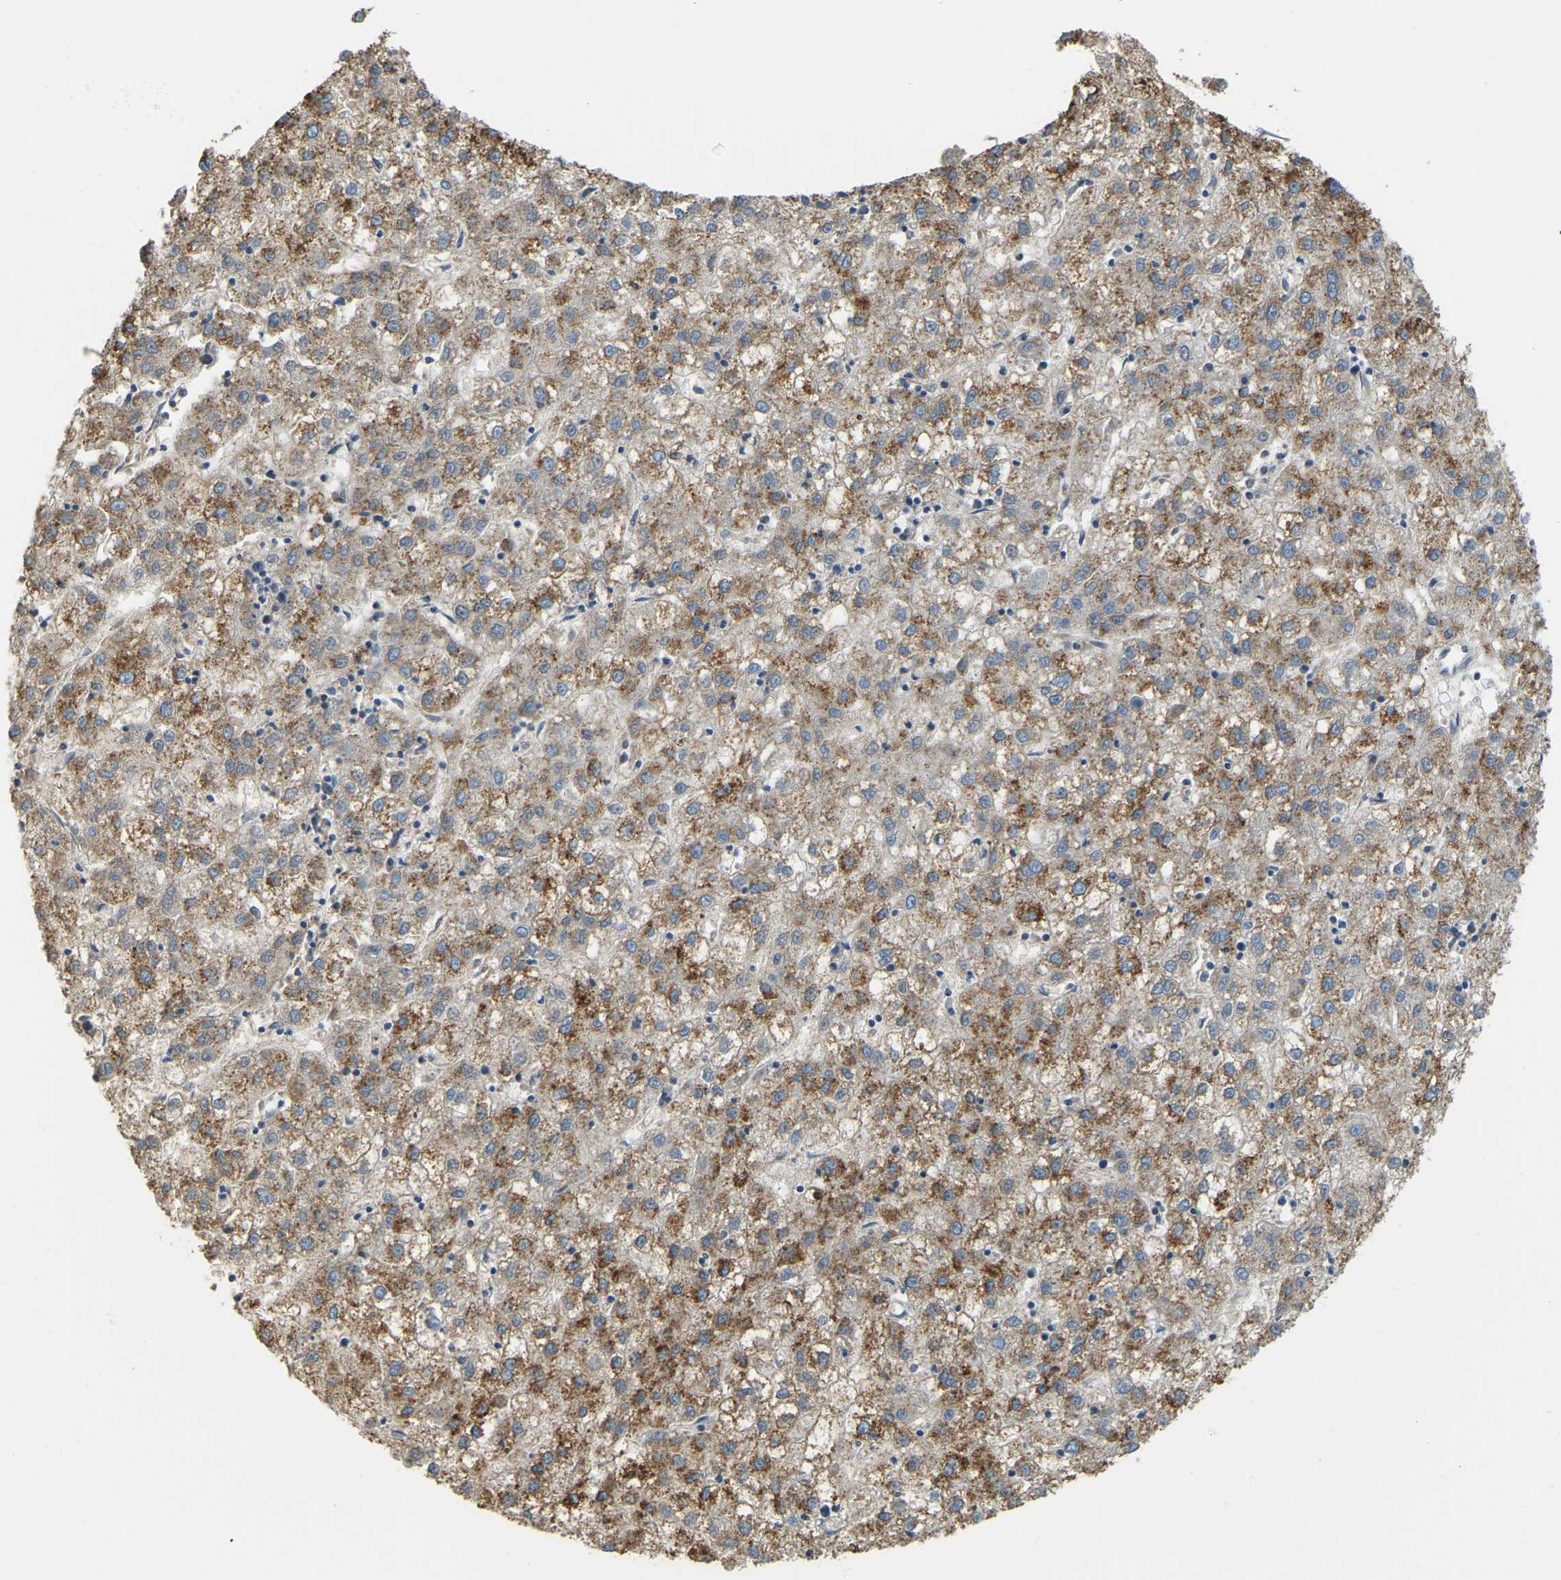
{"staining": {"intensity": "moderate", "quantity": ">75%", "location": "cytoplasmic/membranous"}, "tissue": "liver cancer", "cell_type": "Tumor cells", "image_type": "cancer", "snomed": [{"axis": "morphology", "description": "Carcinoma, Hepatocellular, NOS"}, {"axis": "topography", "description": "Liver"}], "caption": "Brown immunohistochemical staining in human liver cancer reveals moderate cytoplasmic/membranous expression in about >75% of tumor cells.", "gene": "AHNAK", "patient": {"sex": "male", "age": 72}}